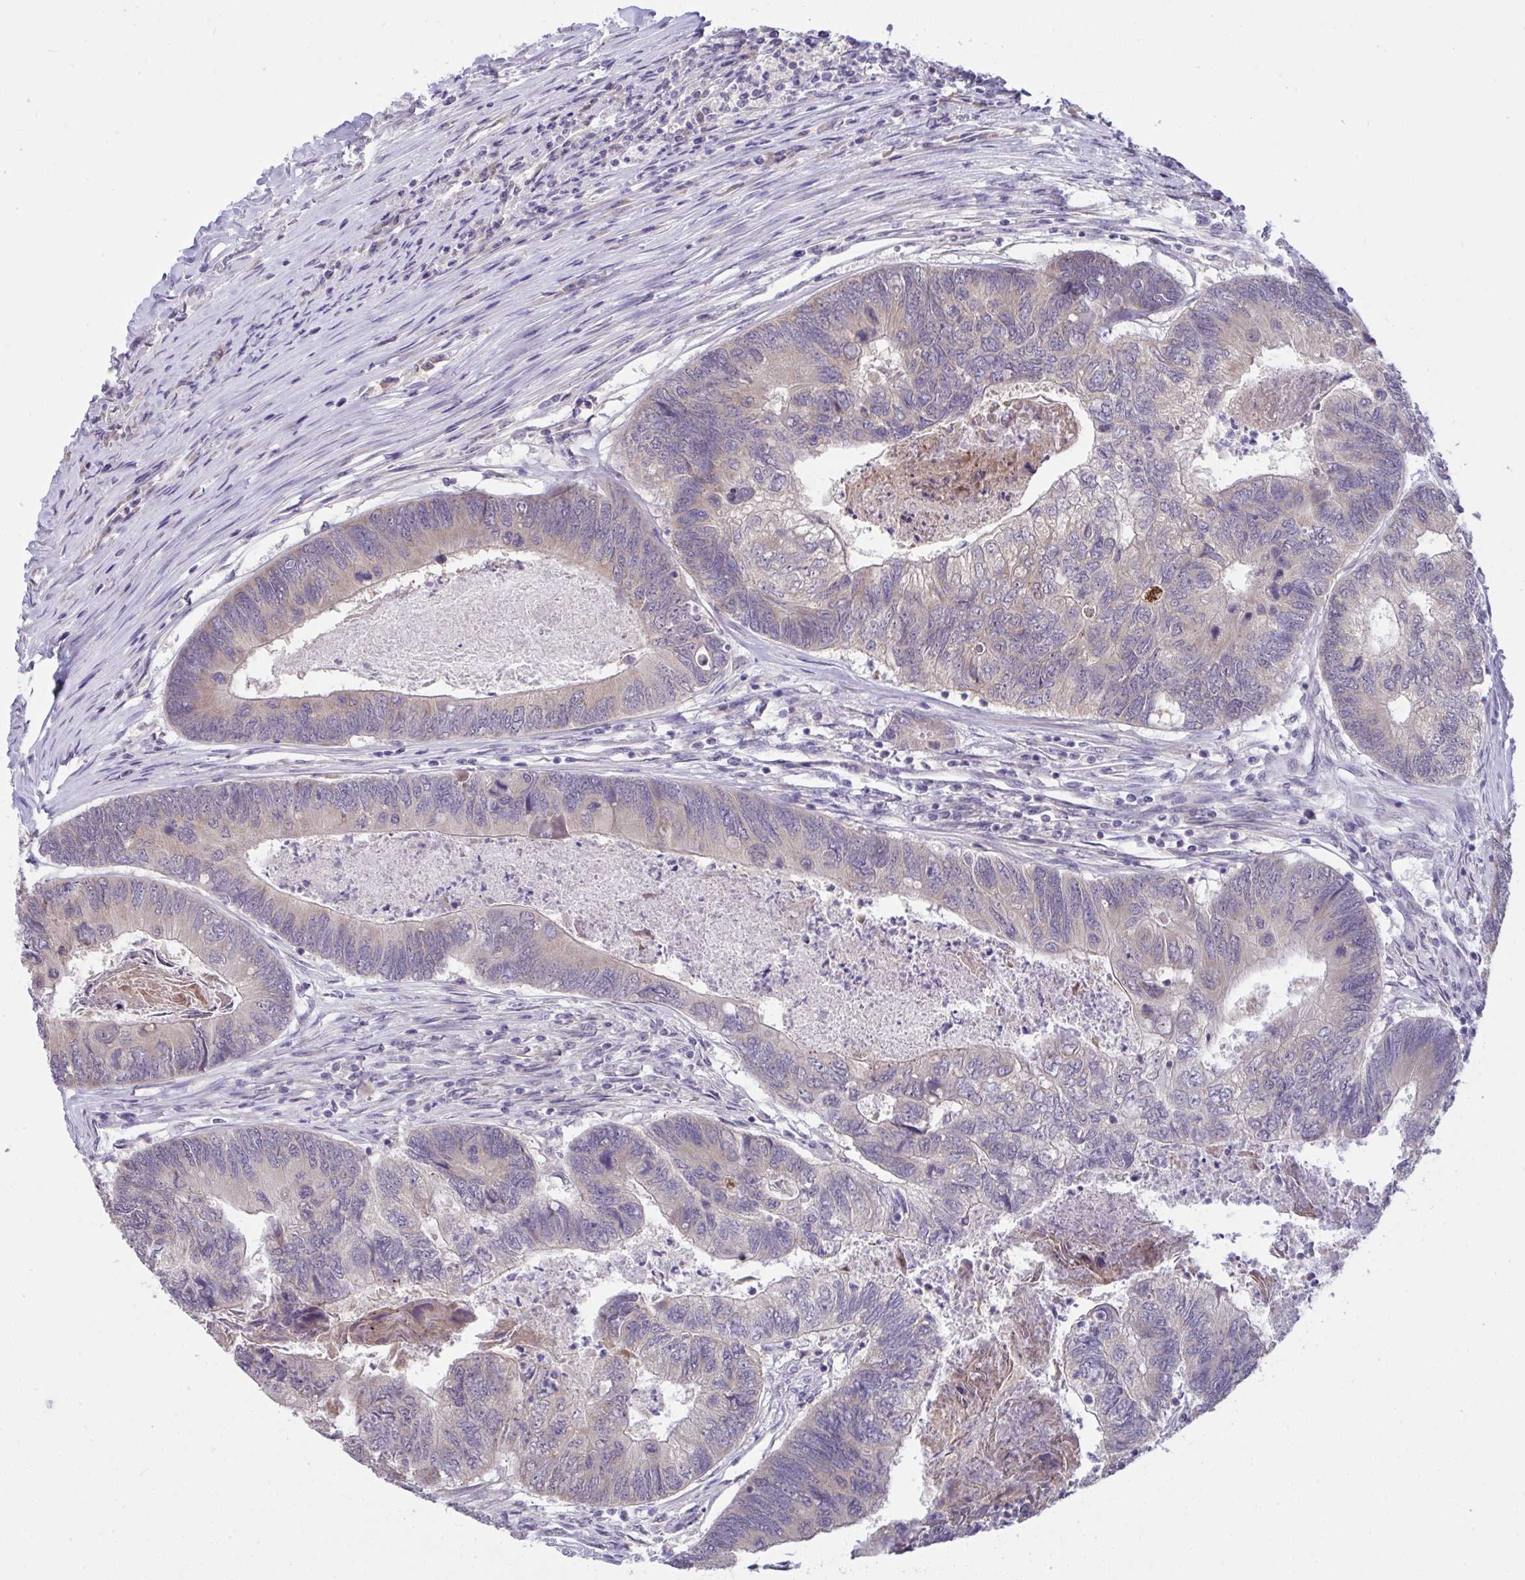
{"staining": {"intensity": "weak", "quantity": "25%-75%", "location": "cytoplasmic/membranous"}, "tissue": "colorectal cancer", "cell_type": "Tumor cells", "image_type": "cancer", "snomed": [{"axis": "morphology", "description": "Adenocarcinoma, NOS"}, {"axis": "topography", "description": "Colon"}], "caption": "High-magnification brightfield microscopy of colorectal cancer stained with DAB (3,3'-diaminobenzidine) (brown) and counterstained with hematoxylin (blue). tumor cells exhibit weak cytoplasmic/membranous staining is identified in approximately25%-75% of cells.", "gene": "TMEM41A", "patient": {"sex": "female", "age": 67}}